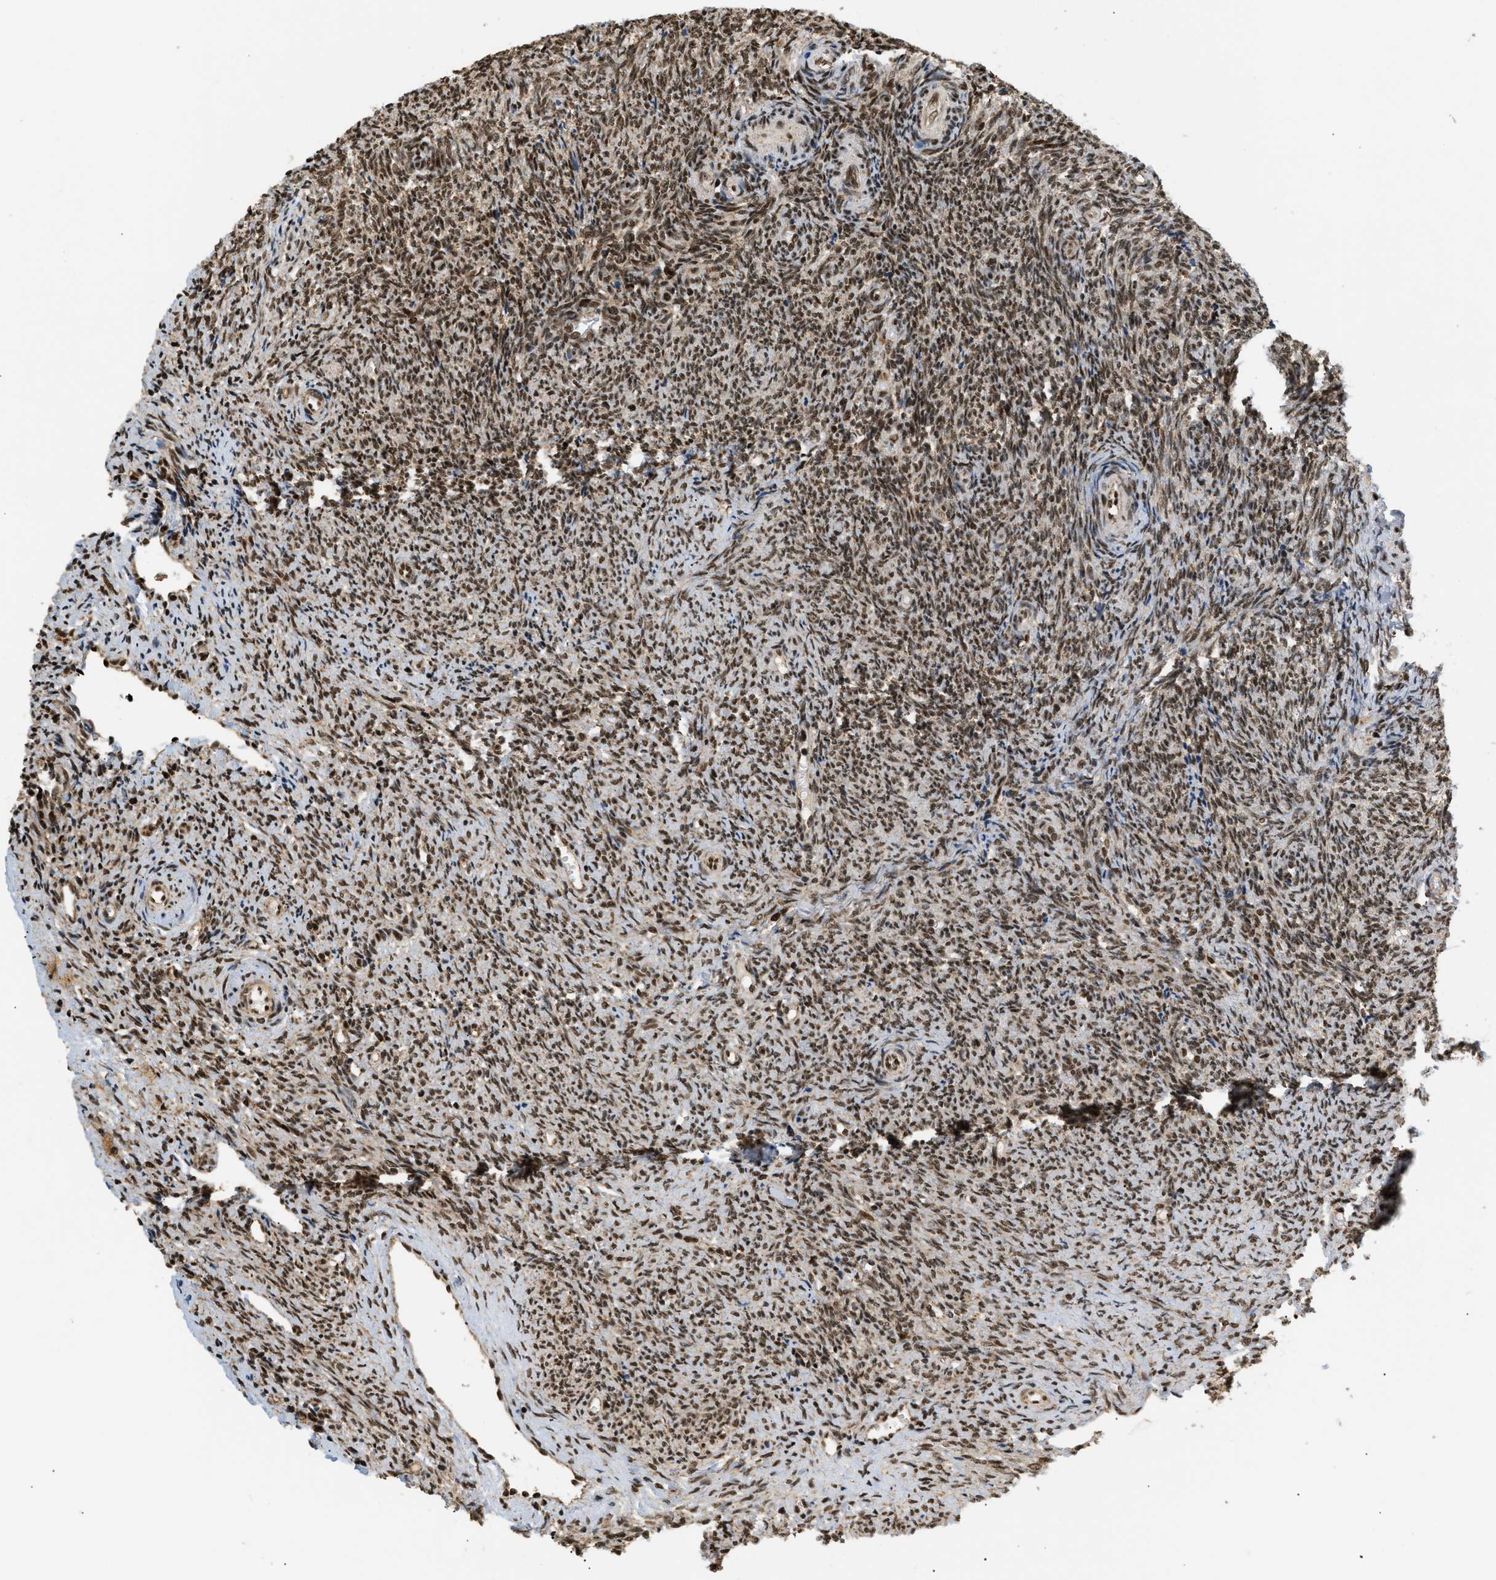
{"staining": {"intensity": "strong", "quantity": ">75%", "location": "cytoplasmic/membranous,nuclear"}, "tissue": "ovary", "cell_type": "Follicle cells", "image_type": "normal", "snomed": [{"axis": "morphology", "description": "Normal tissue, NOS"}, {"axis": "topography", "description": "Ovary"}], "caption": "Immunohistochemical staining of unremarkable ovary displays strong cytoplasmic/membranous,nuclear protein expression in approximately >75% of follicle cells.", "gene": "RBM5", "patient": {"sex": "female", "age": 41}}